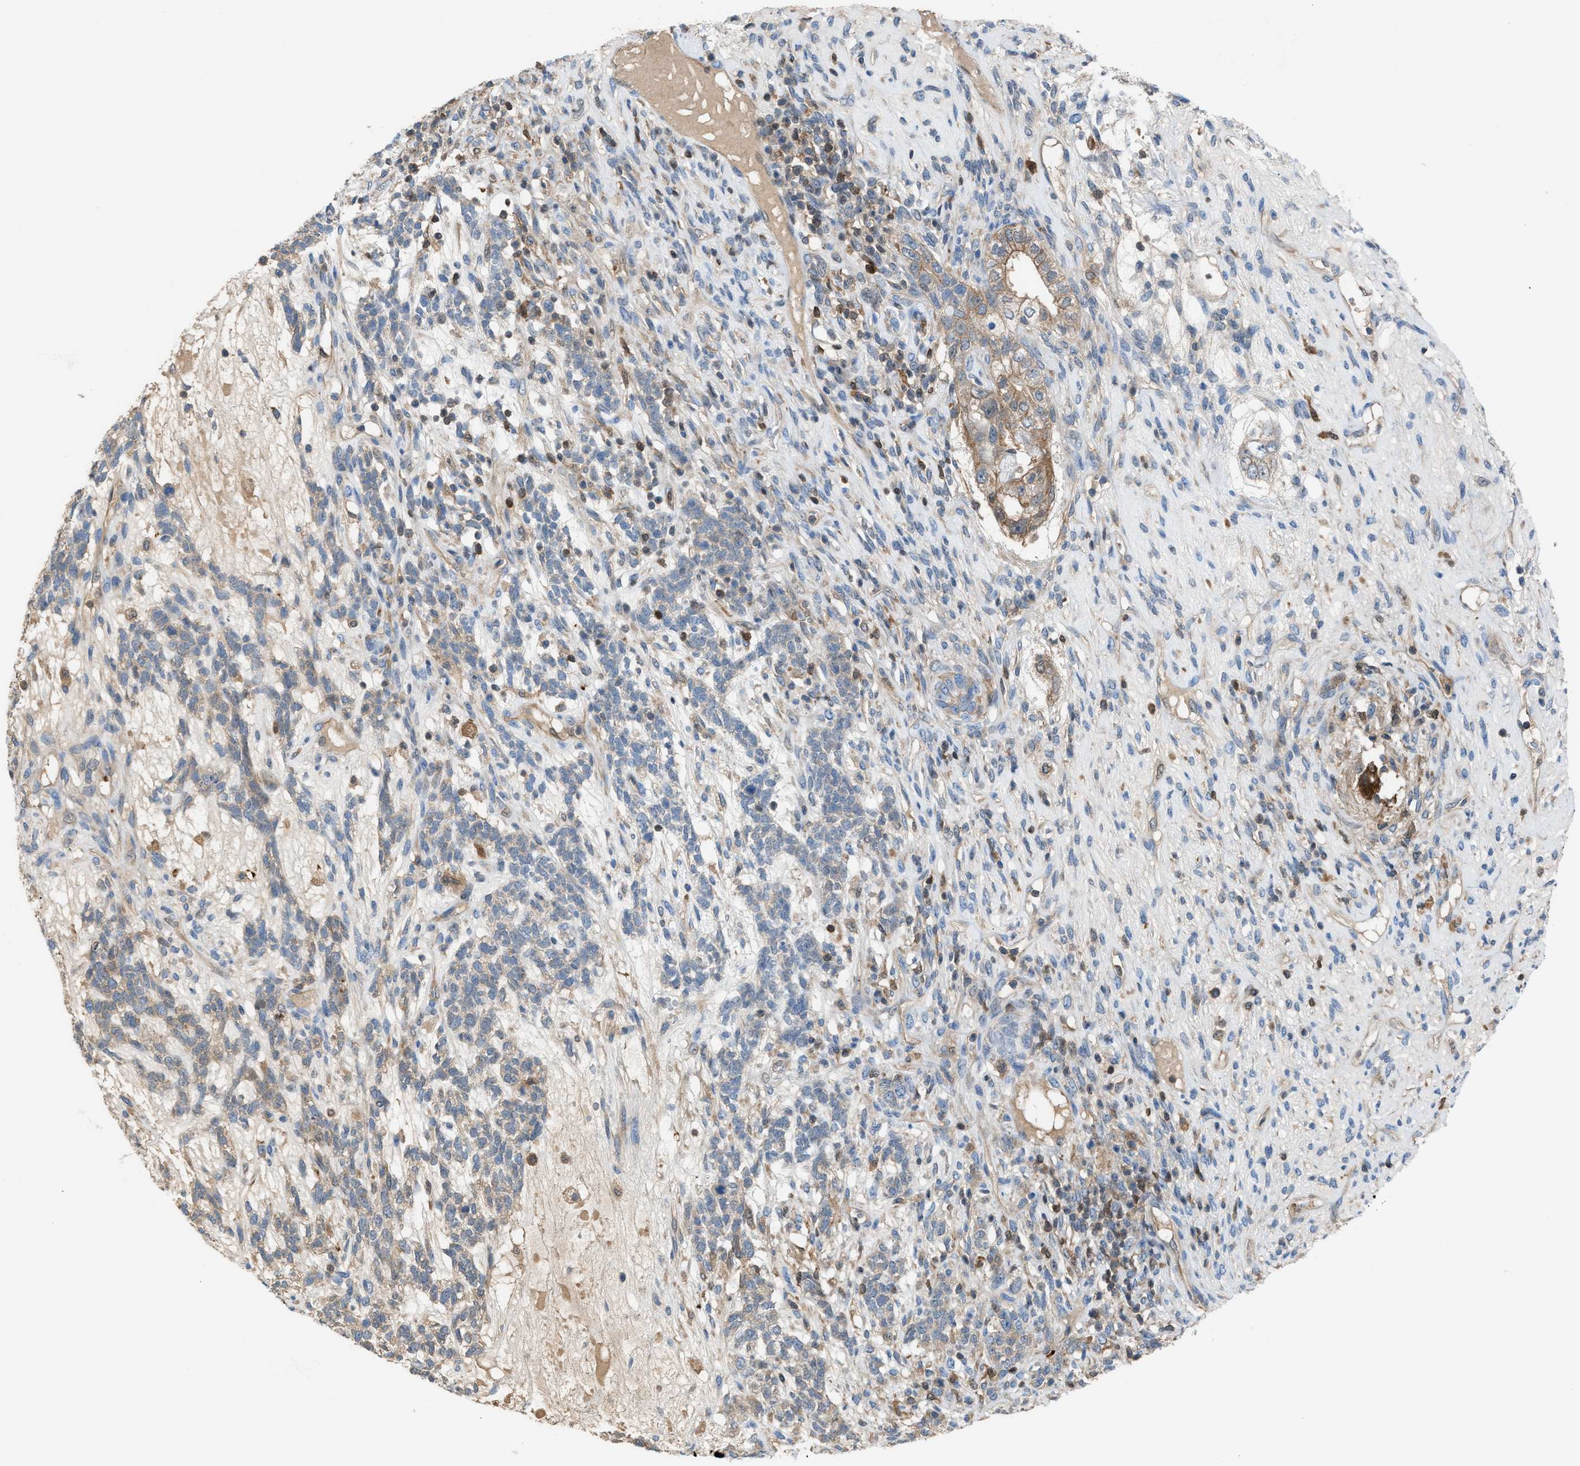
{"staining": {"intensity": "weak", "quantity": "<25%", "location": "cytoplasmic/membranous"}, "tissue": "testis cancer", "cell_type": "Tumor cells", "image_type": "cancer", "snomed": [{"axis": "morphology", "description": "Seminoma, NOS"}, {"axis": "topography", "description": "Testis"}], "caption": "Immunohistochemistry of human seminoma (testis) shows no staining in tumor cells.", "gene": "TPK1", "patient": {"sex": "male", "age": 28}}